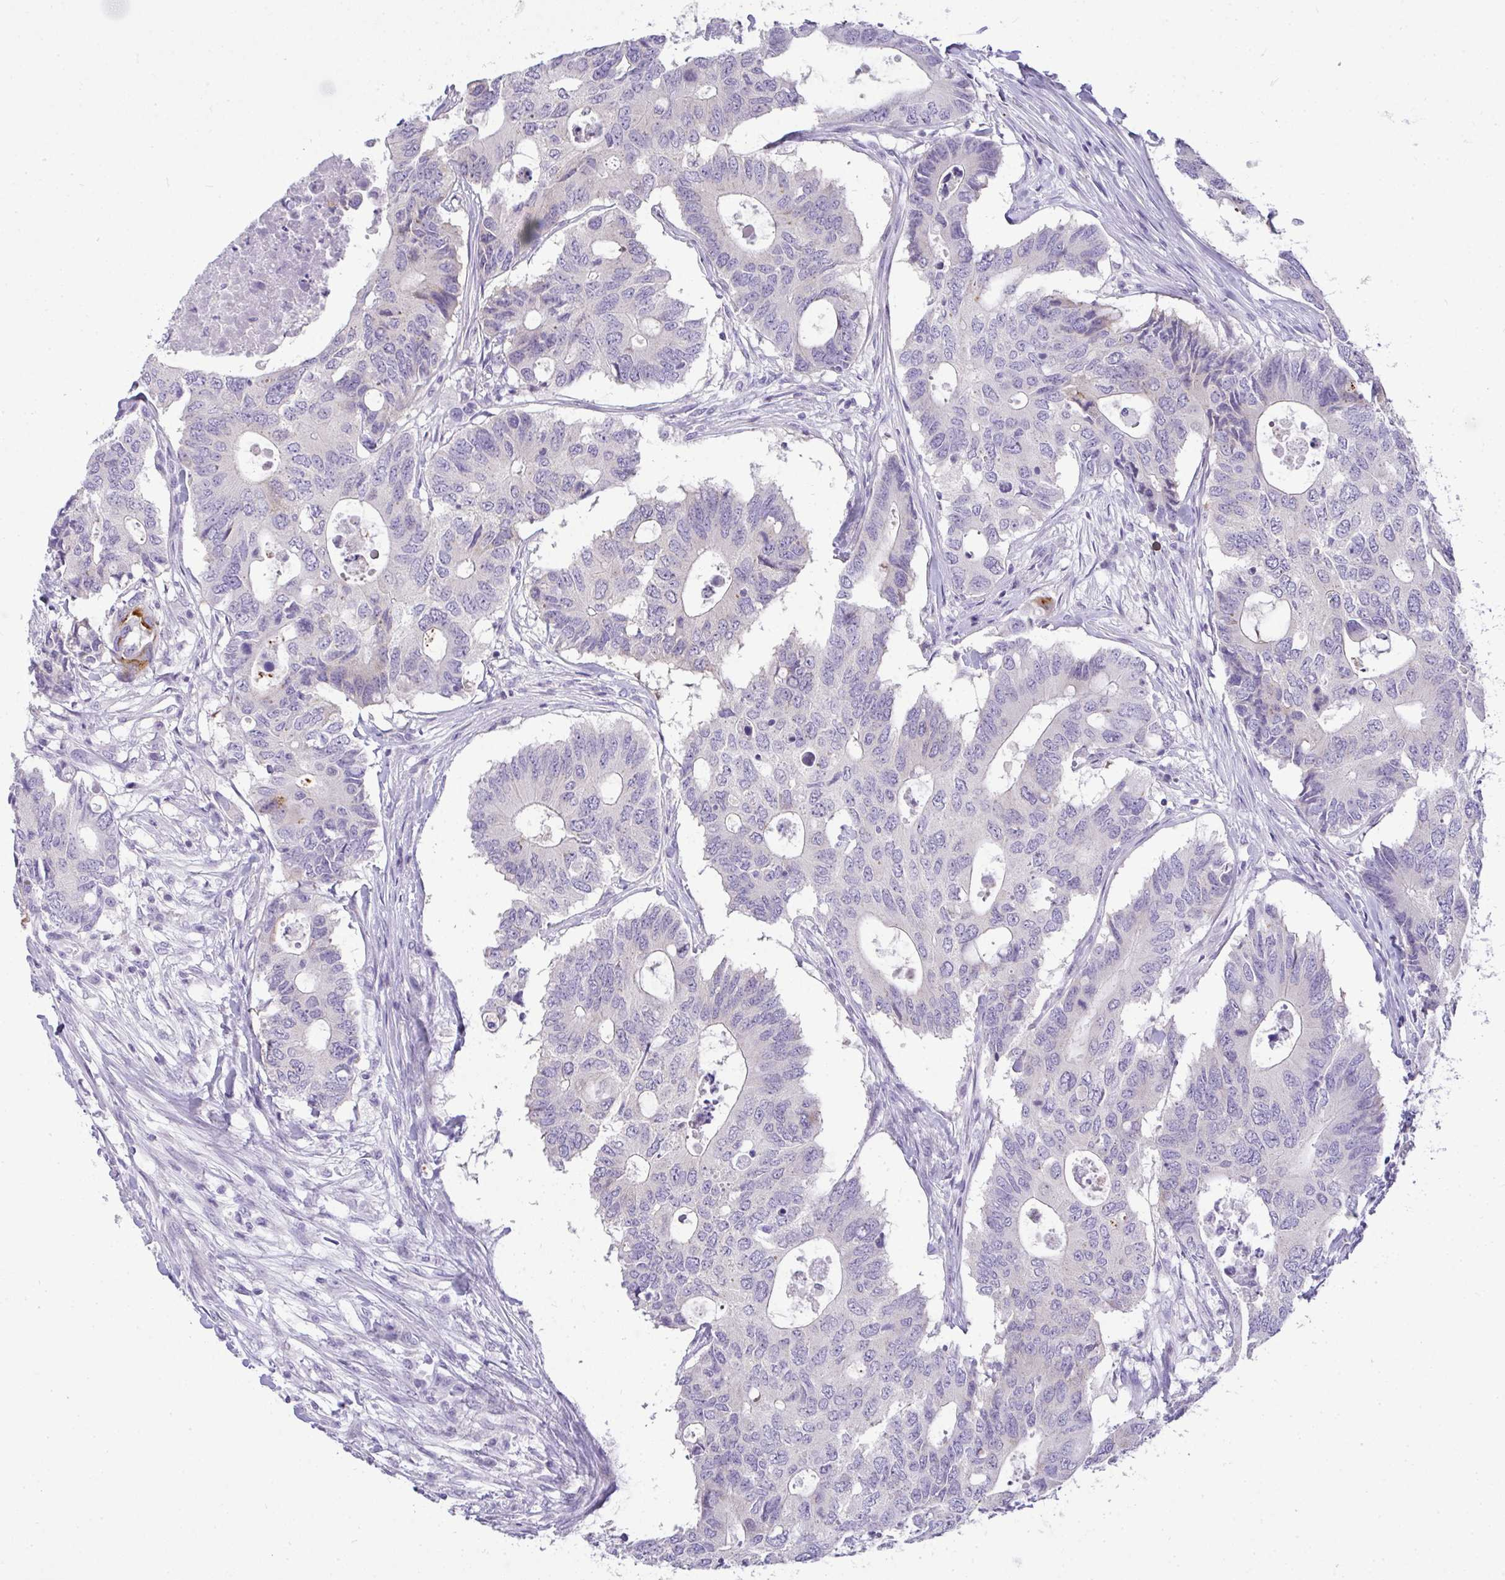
{"staining": {"intensity": "moderate", "quantity": "<25%", "location": "cytoplasmic/membranous"}, "tissue": "colorectal cancer", "cell_type": "Tumor cells", "image_type": "cancer", "snomed": [{"axis": "morphology", "description": "Adenocarcinoma, NOS"}, {"axis": "topography", "description": "Colon"}], "caption": "A low amount of moderate cytoplasmic/membranous staining is seen in about <25% of tumor cells in adenocarcinoma (colorectal) tissue.", "gene": "LIPE", "patient": {"sex": "male", "age": 71}}